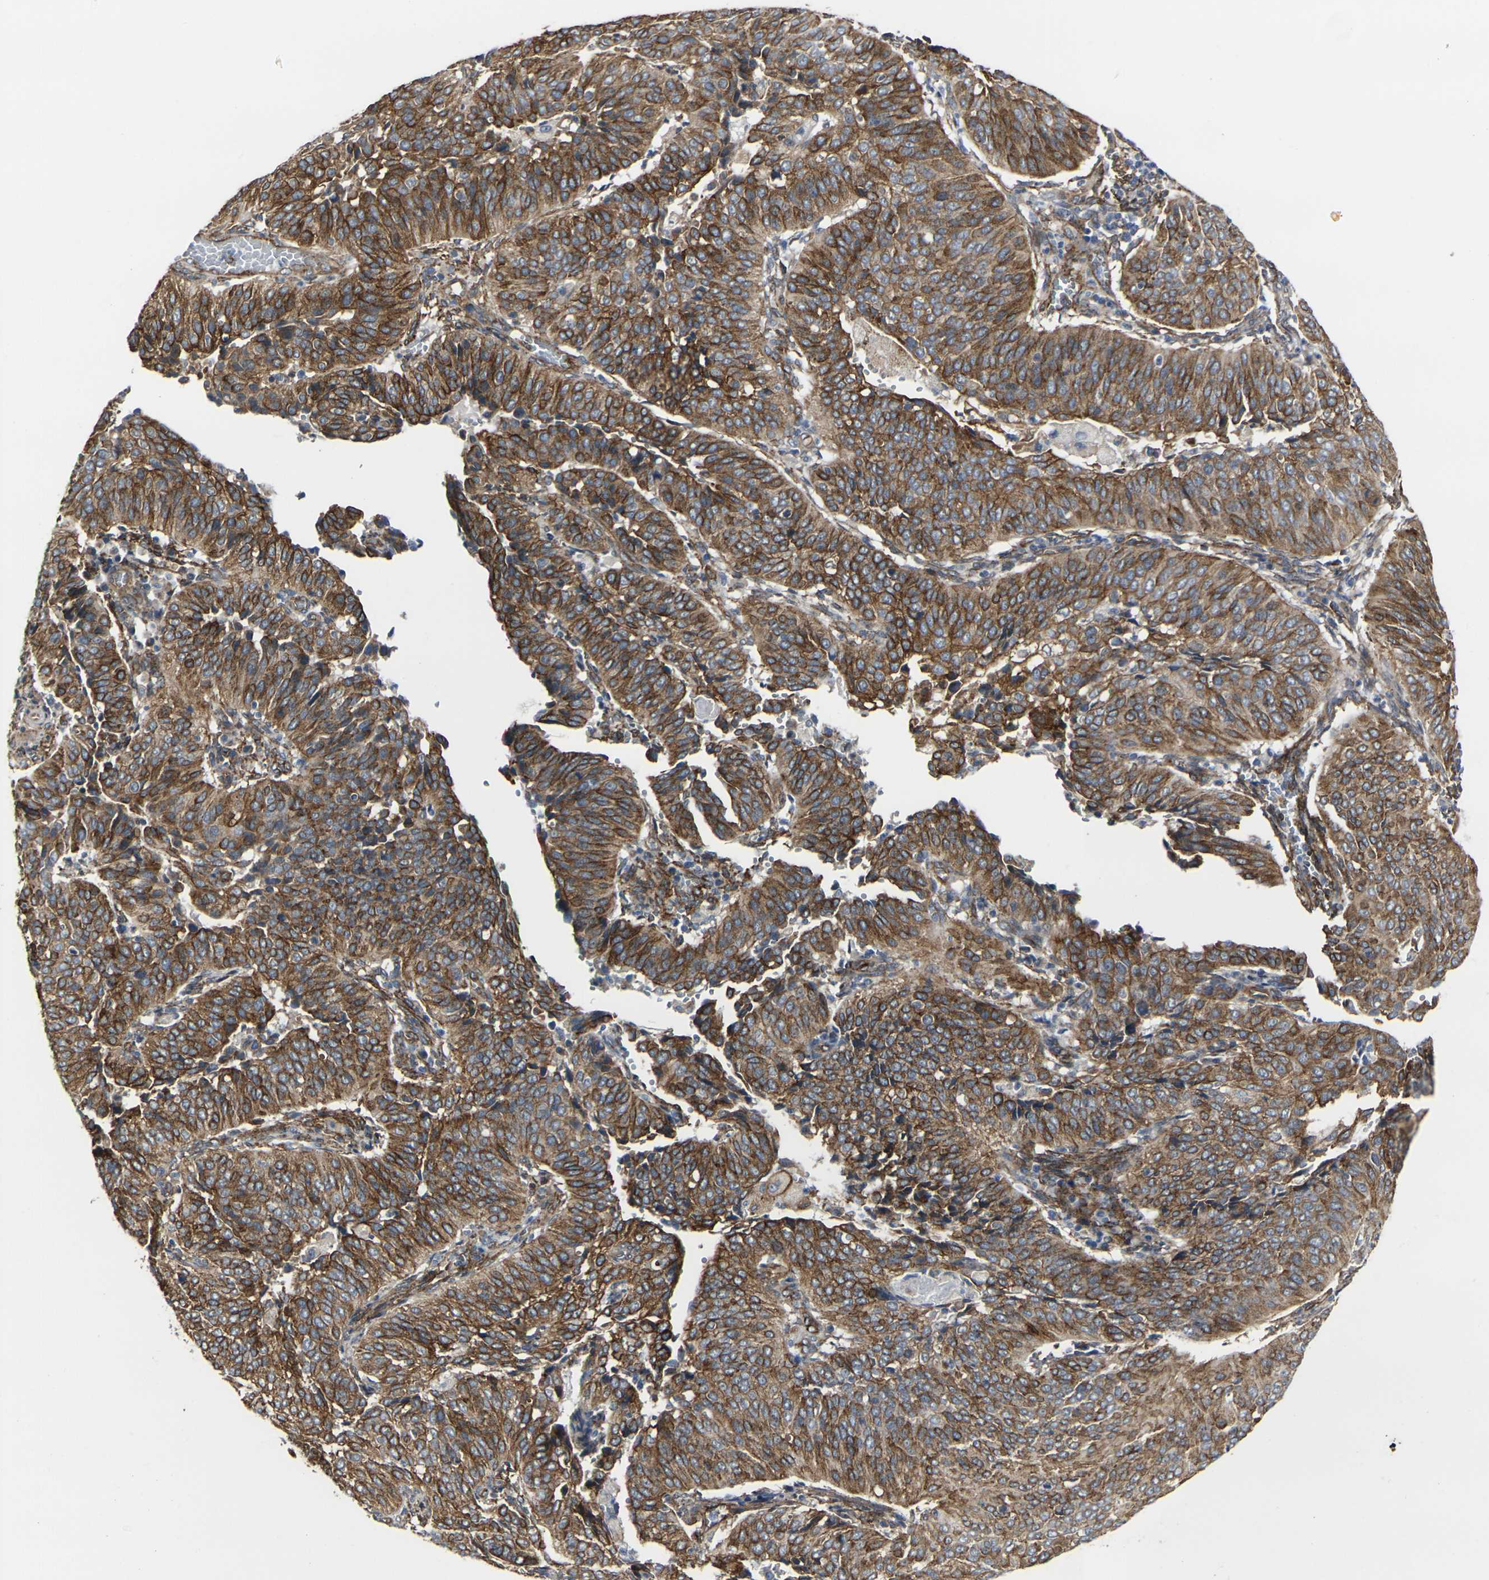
{"staining": {"intensity": "strong", "quantity": ">75%", "location": "cytoplasmic/membranous"}, "tissue": "cervical cancer", "cell_type": "Tumor cells", "image_type": "cancer", "snomed": [{"axis": "morphology", "description": "Normal tissue, NOS"}, {"axis": "morphology", "description": "Squamous cell carcinoma, NOS"}, {"axis": "topography", "description": "Cervix"}], "caption": "The histopathology image demonstrates immunohistochemical staining of cervical squamous cell carcinoma. There is strong cytoplasmic/membranous positivity is seen in approximately >75% of tumor cells. The staining was performed using DAB (3,3'-diaminobenzidine) to visualize the protein expression in brown, while the nuclei were stained in blue with hematoxylin (Magnification: 20x).", "gene": "MYOF", "patient": {"sex": "female", "age": 39}}